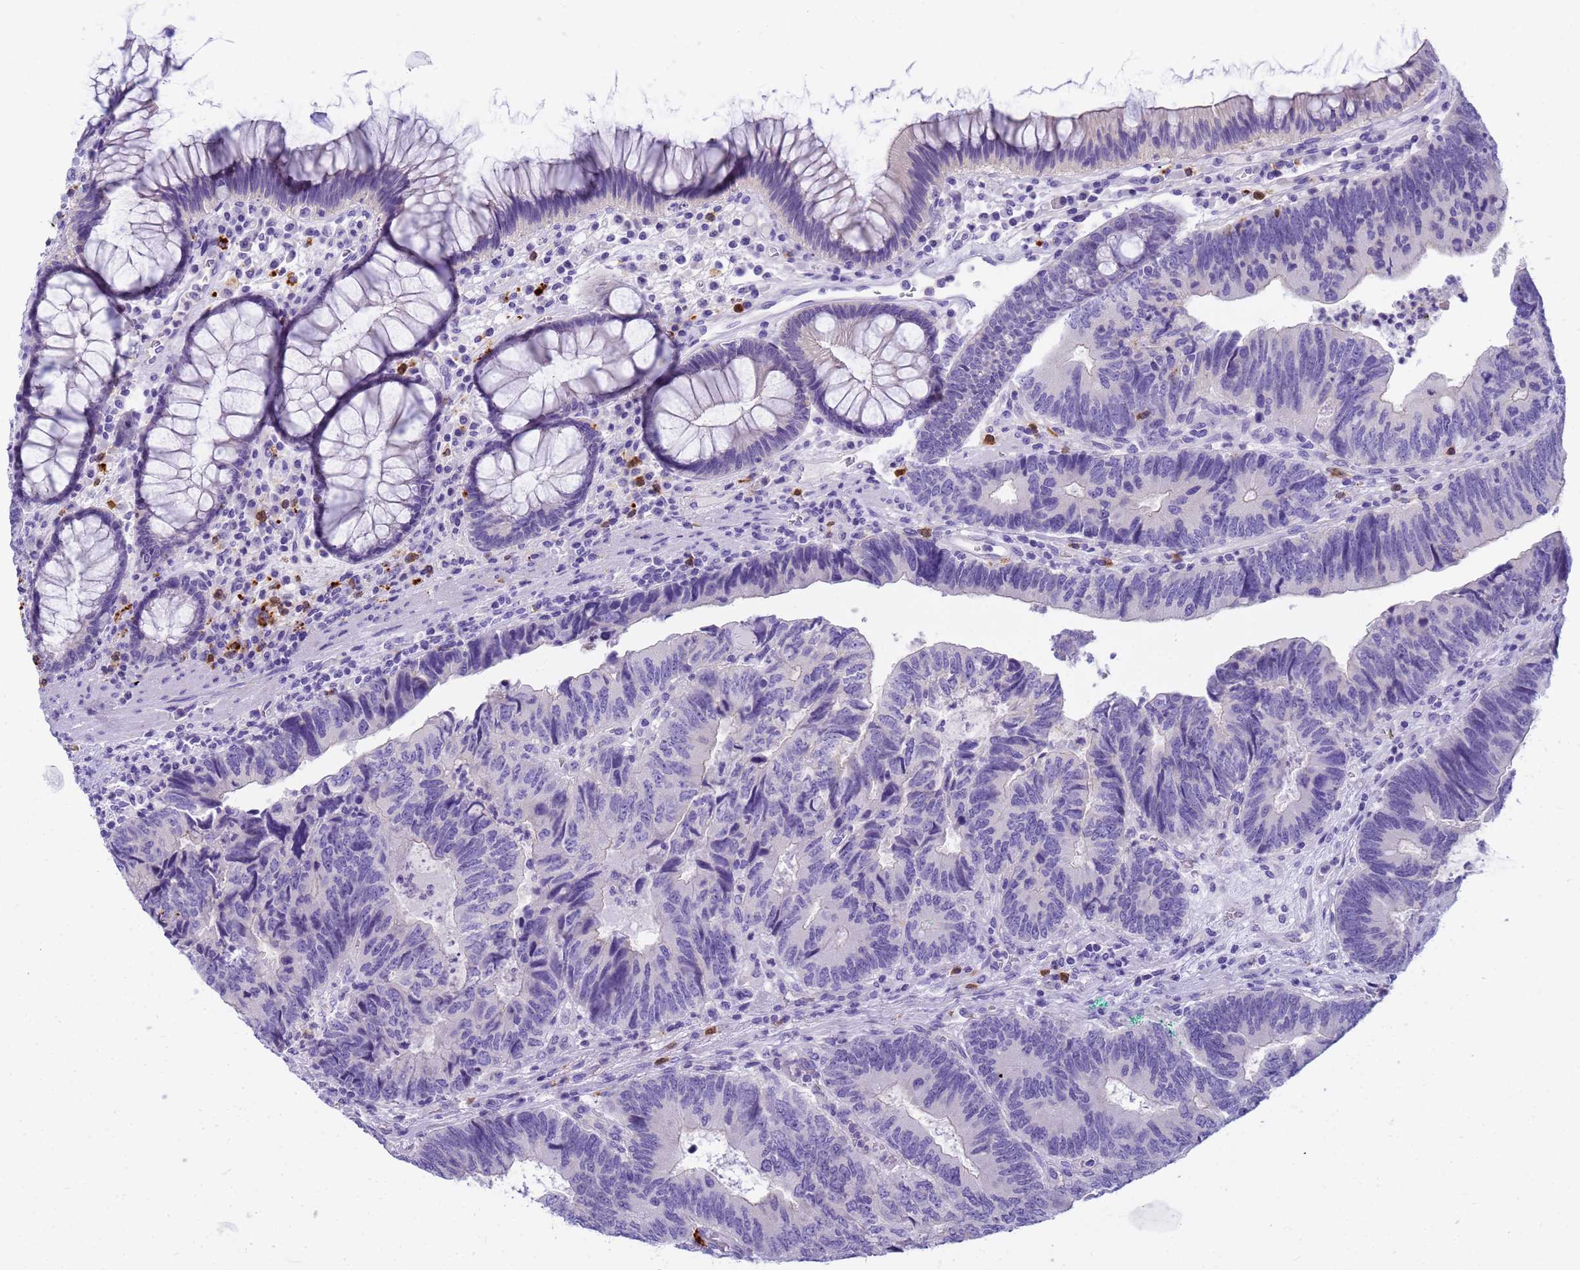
{"staining": {"intensity": "negative", "quantity": "none", "location": "none"}, "tissue": "colorectal cancer", "cell_type": "Tumor cells", "image_type": "cancer", "snomed": [{"axis": "morphology", "description": "Adenocarcinoma, NOS"}, {"axis": "topography", "description": "Colon"}], "caption": "Photomicrograph shows no protein staining in tumor cells of colorectal adenocarcinoma tissue.", "gene": "RNASE2", "patient": {"sex": "female", "age": 67}}